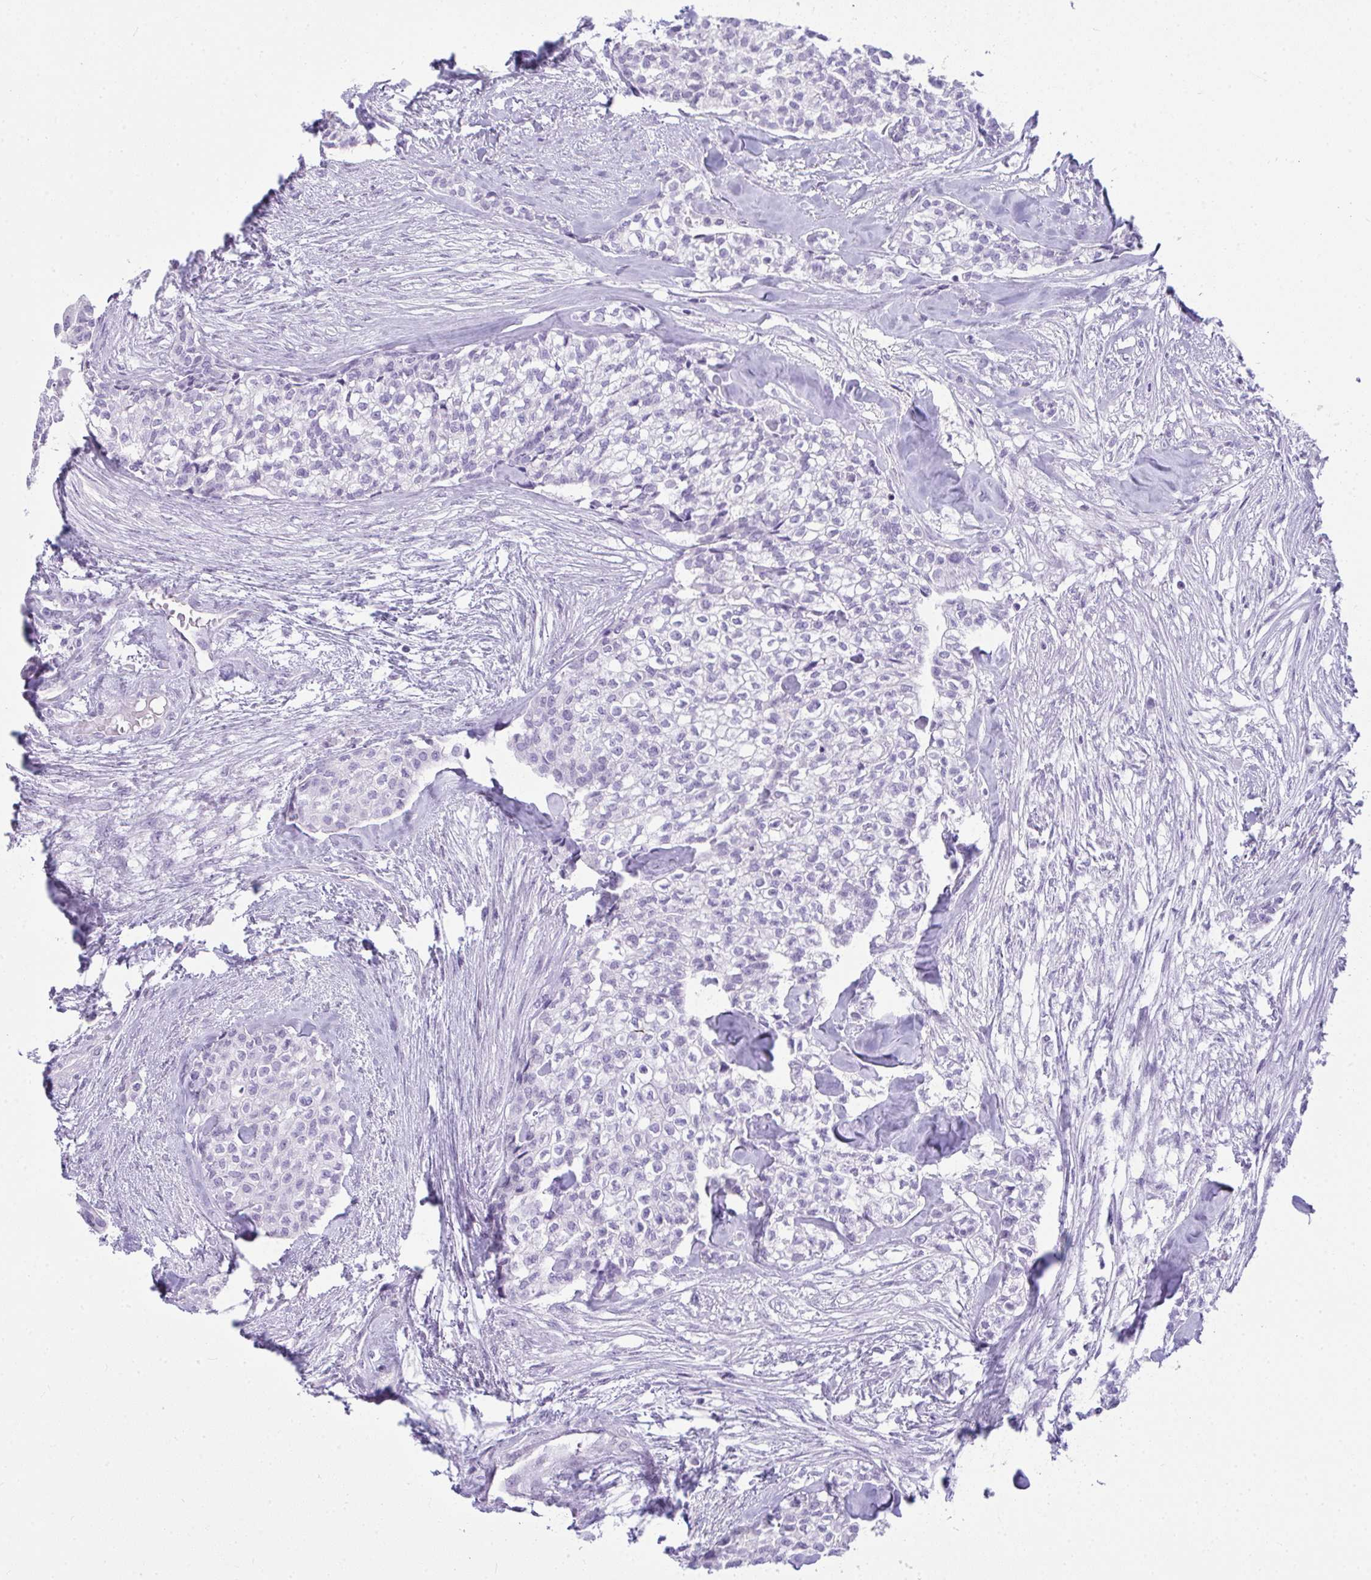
{"staining": {"intensity": "negative", "quantity": "none", "location": "none"}, "tissue": "head and neck cancer", "cell_type": "Tumor cells", "image_type": "cancer", "snomed": [{"axis": "morphology", "description": "Adenocarcinoma, NOS"}, {"axis": "topography", "description": "Head-Neck"}], "caption": "This is an immunohistochemistry image of human head and neck cancer. There is no staining in tumor cells.", "gene": "RASL10A", "patient": {"sex": "male", "age": 81}}